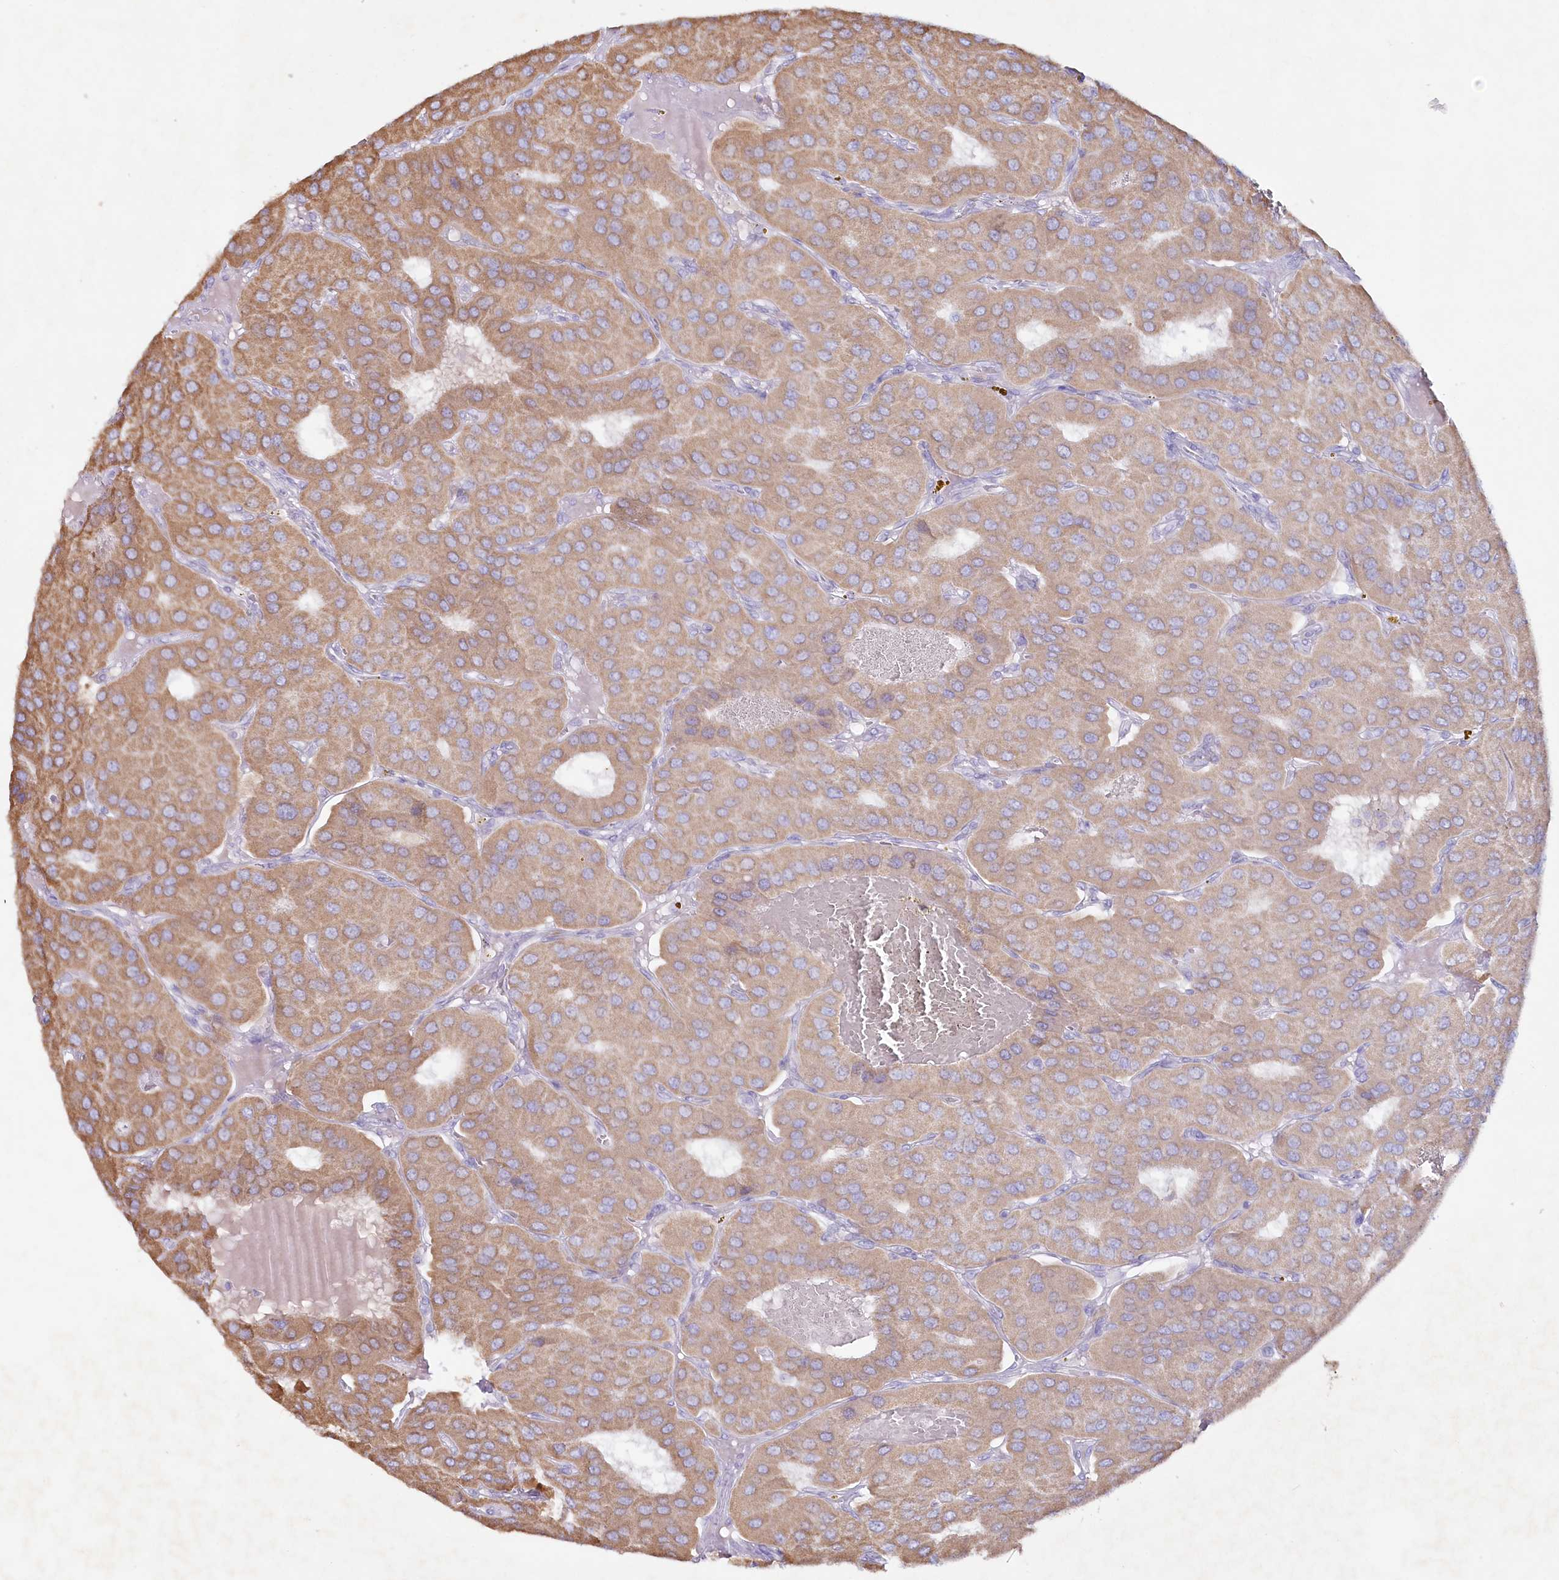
{"staining": {"intensity": "moderate", "quantity": ">75%", "location": "cytoplasmic/membranous"}, "tissue": "parathyroid gland", "cell_type": "Glandular cells", "image_type": "normal", "snomed": [{"axis": "morphology", "description": "Normal tissue, NOS"}, {"axis": "morphology", "description": "Adenoma, NOS"}, {"axis": "topography", "description": "Parathyroid gland"}], "caption": "A brown stain highlights moderate cytoplasmic/membranous positivity of a protein in glandular cells of benign parathyroid gland. Nuclei are stained in blue.", "gene": "PSAPL1", "patient": {"sex": "female", "age": 86}}